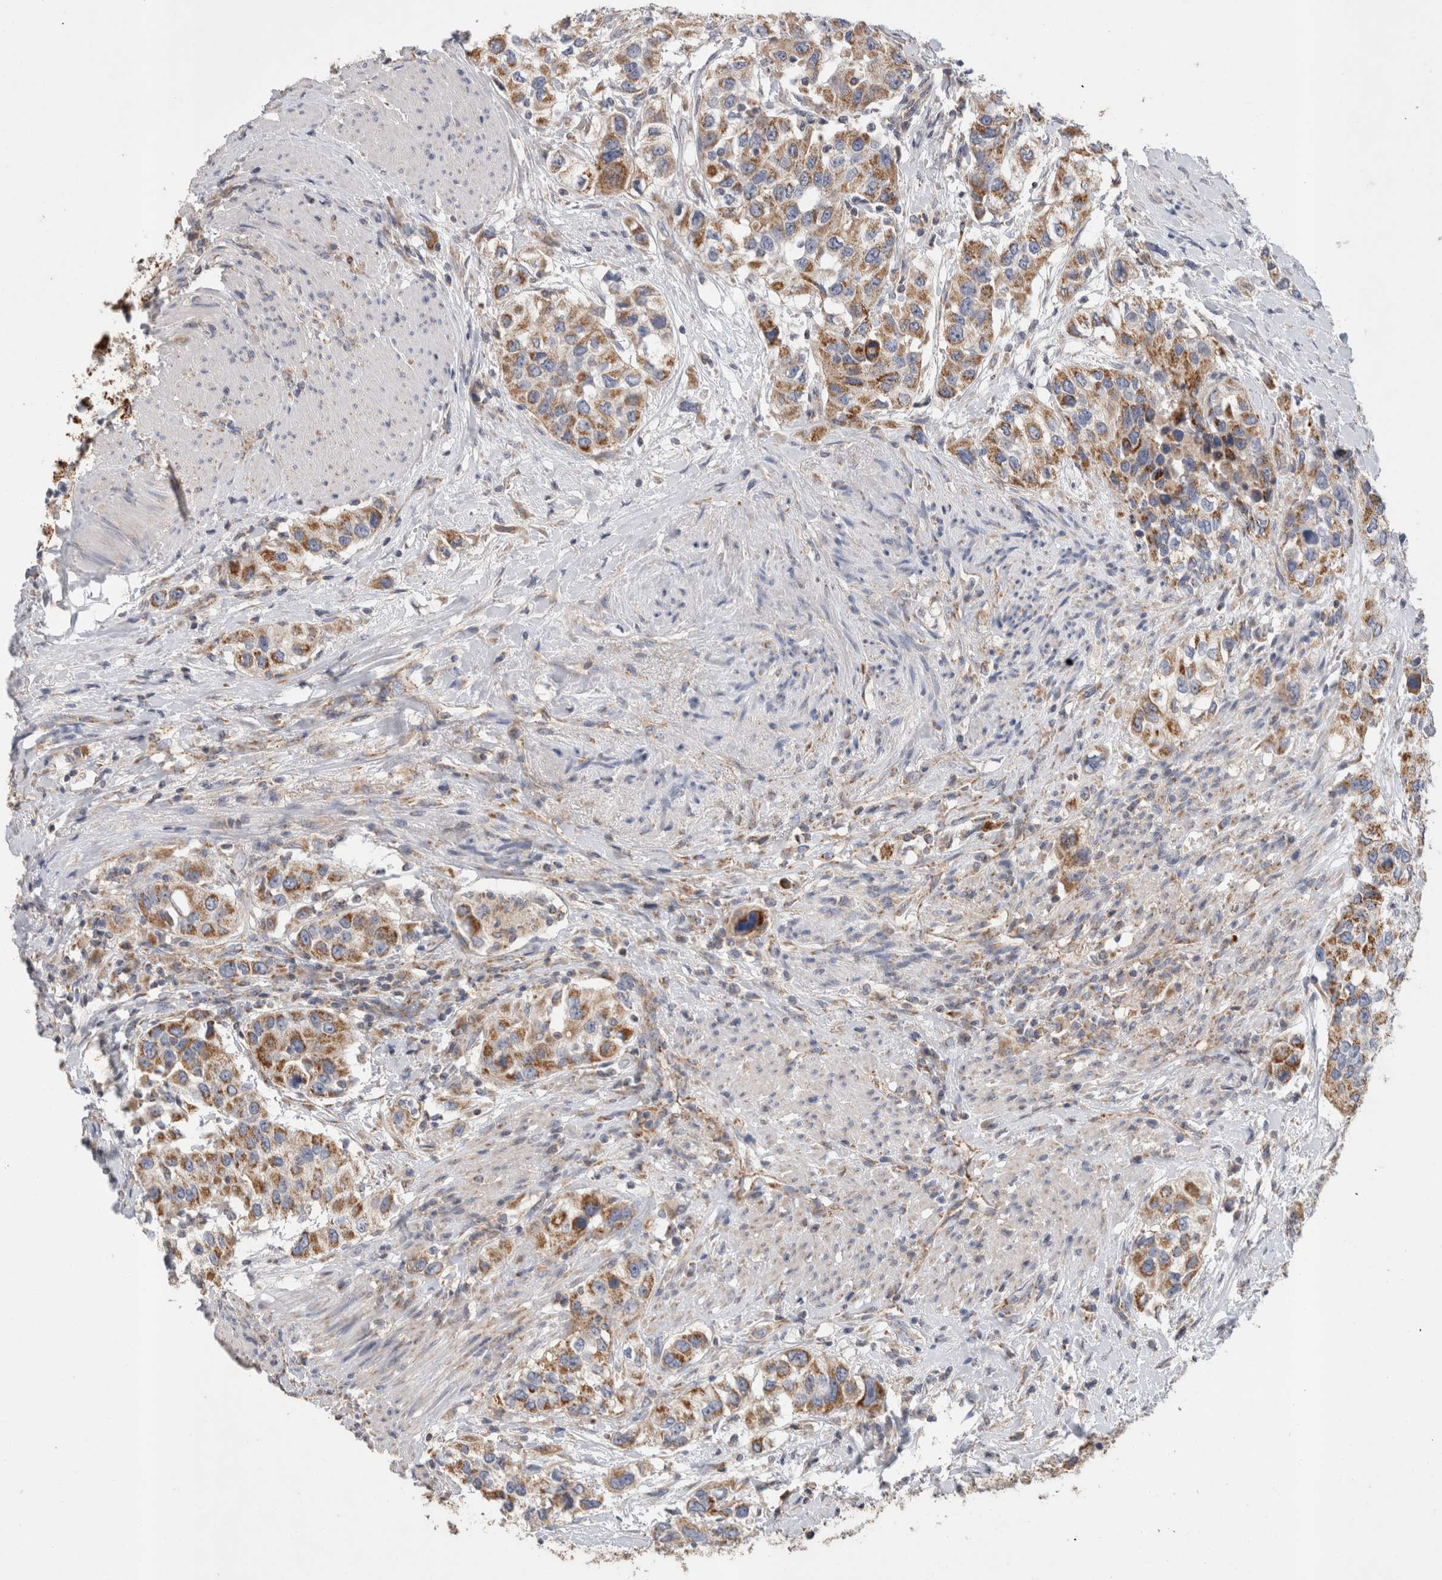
{"staining": {"intensity": "moderate", "quantity": ">75%", "location": "cytoplasmic/membranous"}, "tissue": "urothelial cancer", "cell_type": "Tumor cells", "image_type": "cancer", "snomed": [{"axis": "morphology", "description": "Urothelial carcinoma, High grade"}, {"axis": "topography", "description": "Urinary bladder"}], "caption": "Immunohistochemistry (IHC) of human urothelial carcinoma (high-grade) displays medium levels of moderate cytoplasmic/membranous expression in approximately >75% of tumor cells.", "gene": "IARS2", "patient": {"sex": "female", "age": 80}}